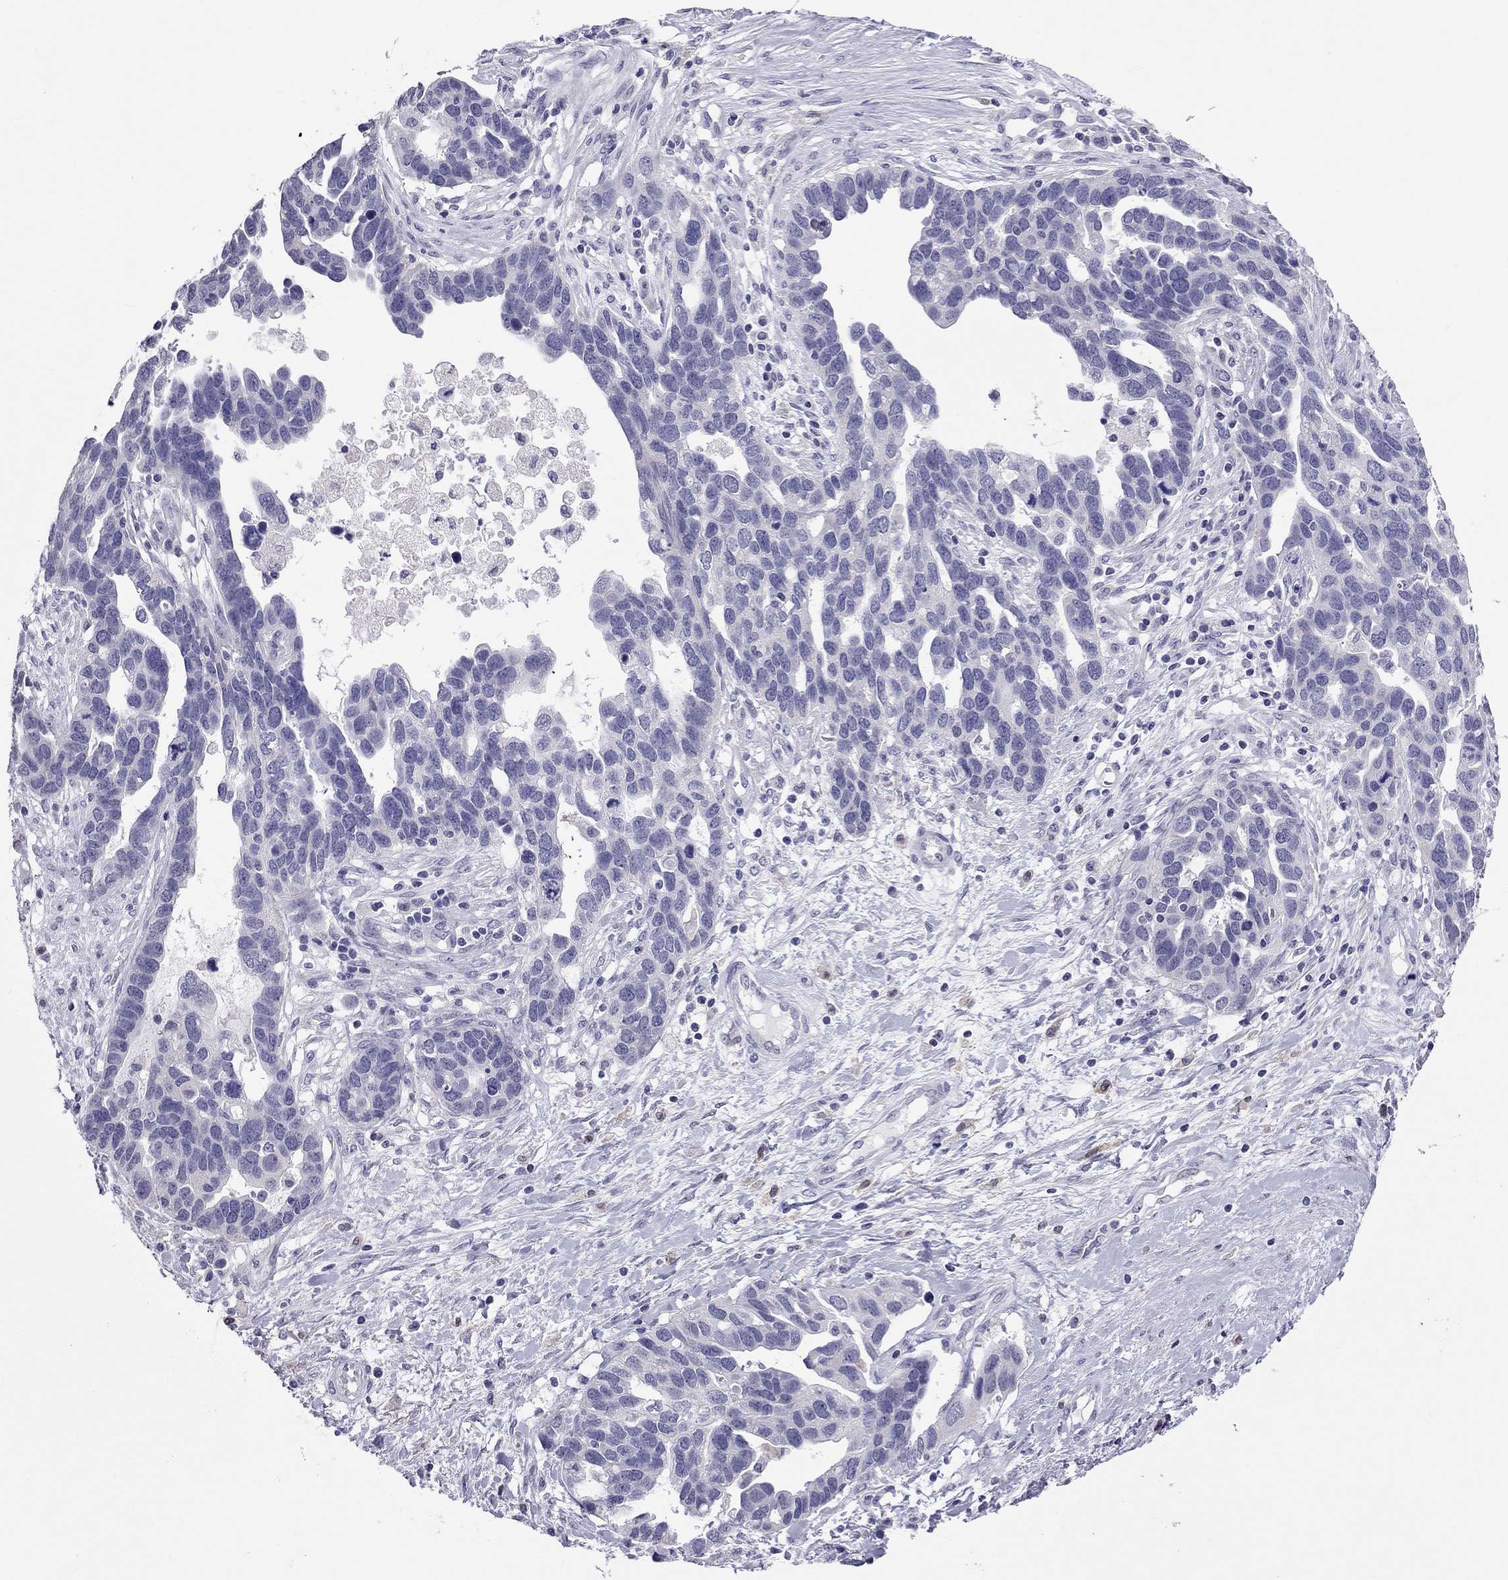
{"staining": {"intensity": "negative", "quantity": "none", "location": "none"}, "tissue": "ovarian cancer", "cell_type": "Tumor cells", "image_type": "cancer", "snomed": [{"axis": "morphology", "description": "Cystadenocarcinoma, serous, NOS"}, {"axis": "topography", "description": "Ovary"}], "caption": "Tumor cells show no significant expression in ovarian serous cystadenocarcinoma.", "gene": "PPP1R3A", "patient": {"sex": "female", "age": 54}}